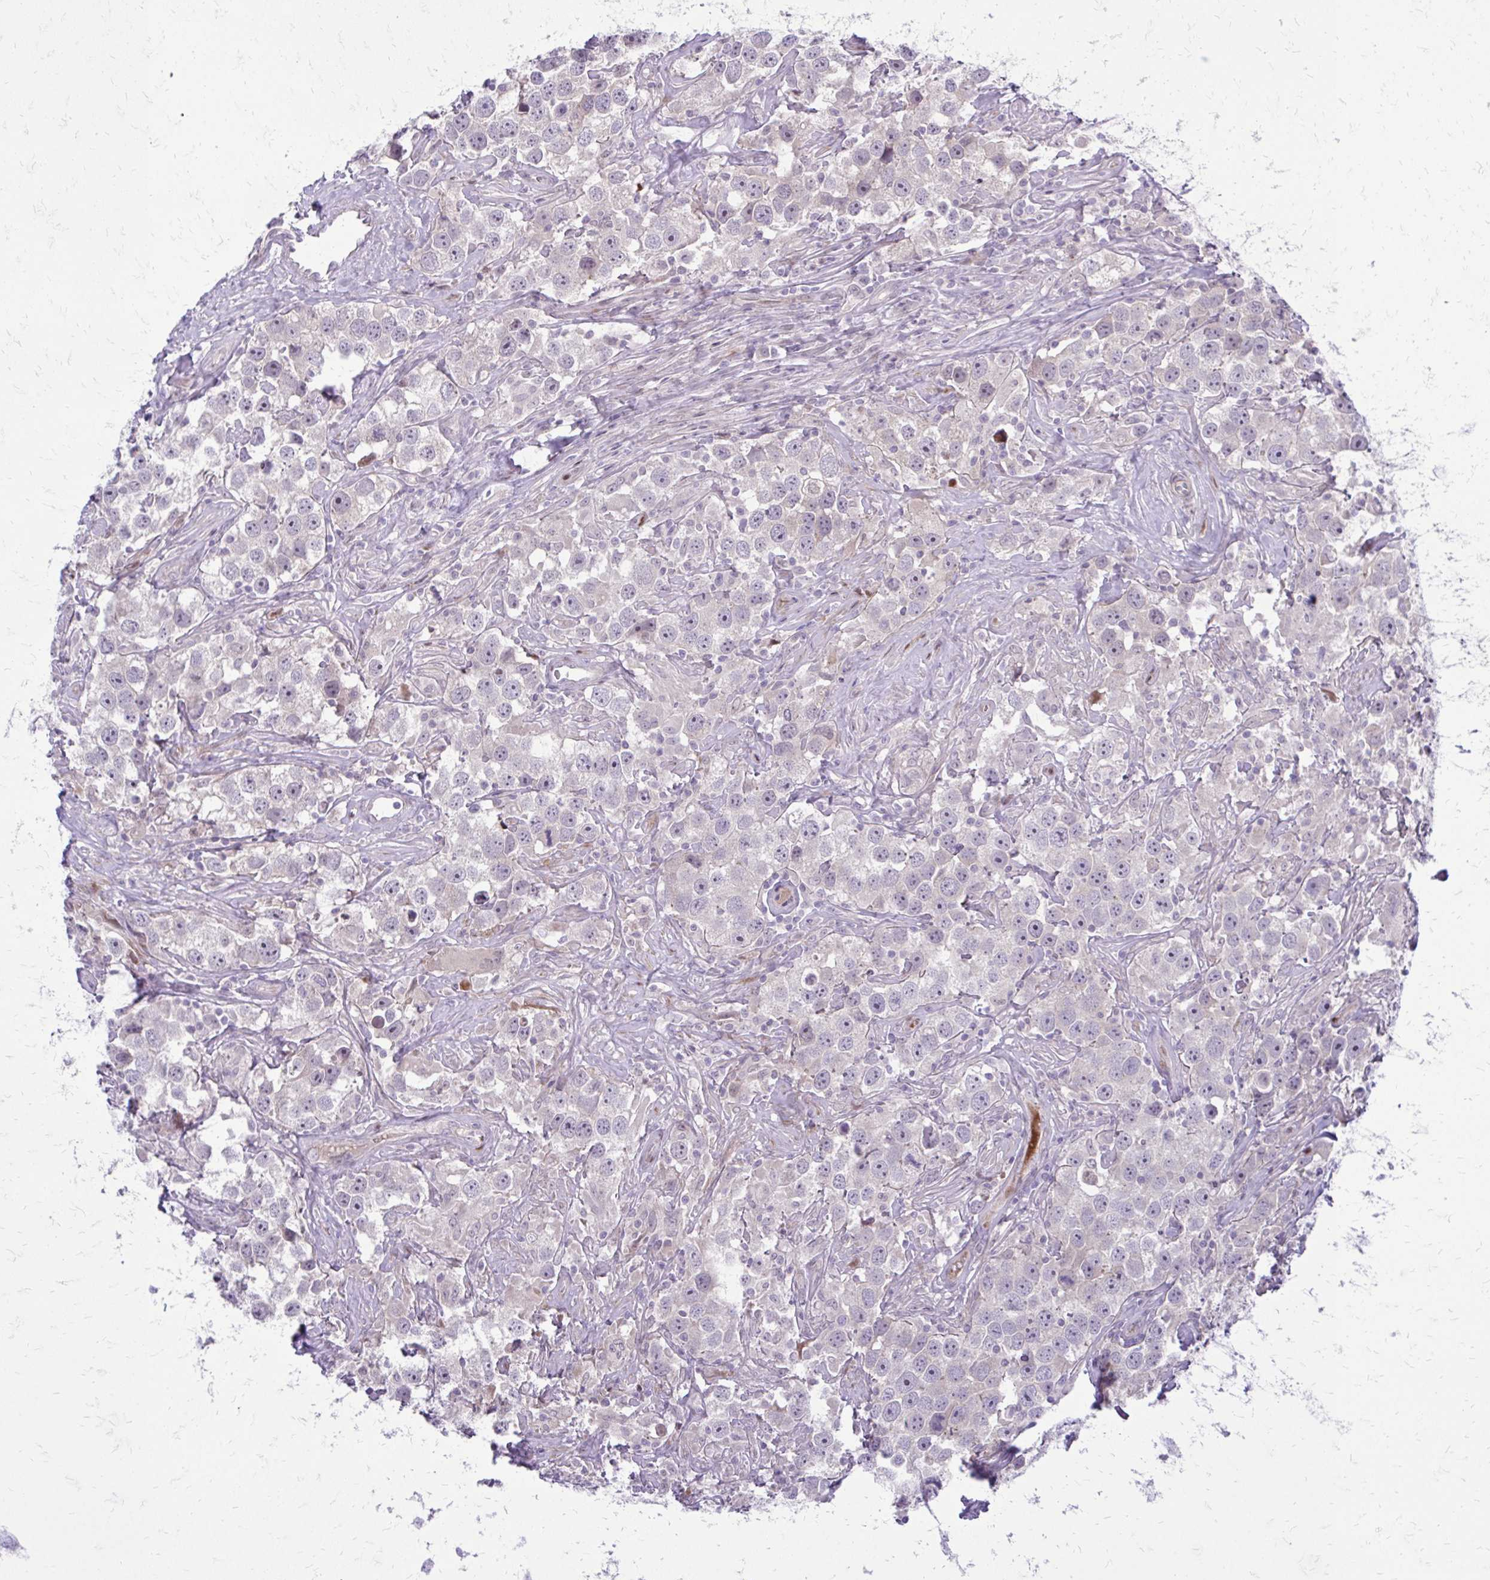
{"staining": {"intensity": "negative", "quantity": "none", "location": "none"}, "tissue": "testis cancer", "cell_type": "Tumor cells", "image_type": "cancer", "snomed": [{"axis": "morphology", "description": "Seminoma, NOS"}, {"axis": "topography", "description": "Testis"}], "caption": "Testis cancer (seminoma) stained for a protein using immunohistochemistry (IHC) shows no expression tumor cells.", "gene": "PPDPFL", "patient": {"sex": "male", "age": 49}}